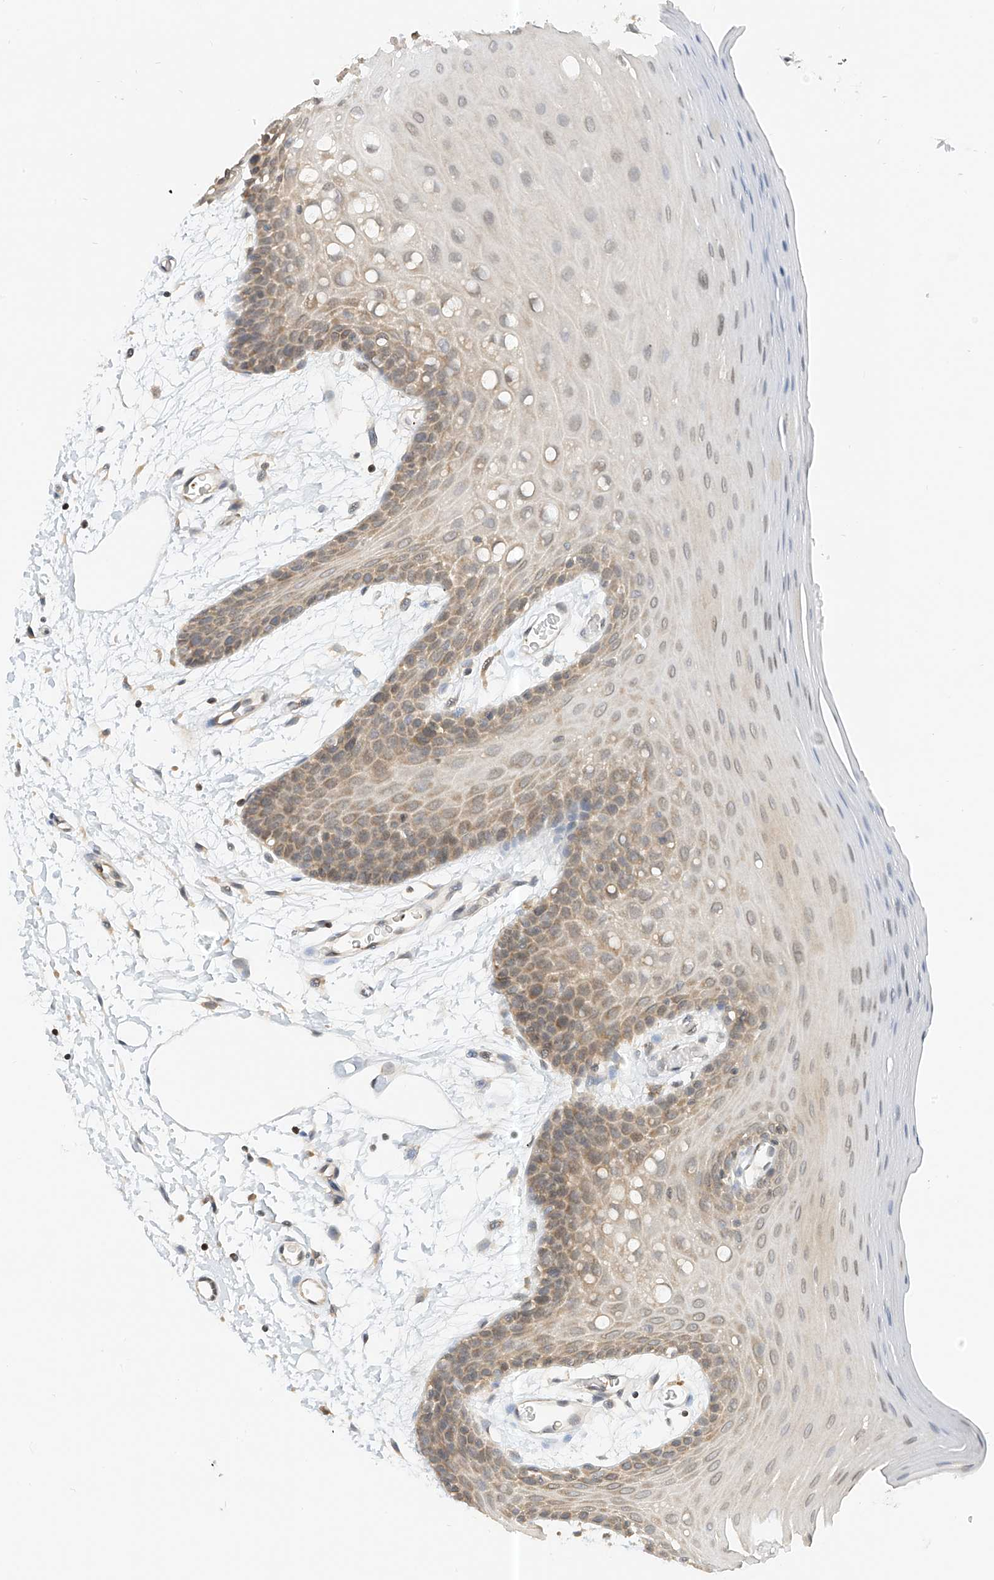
{"staining": {"intensity": "moderate", "quantity": "25%-75%", "location": "cytoplasmic/membranous"}, "tissue": "oral mucosa", "cell_type": "Squamous epithelial cells", "image_type": "normal", "snomed": [{"axis": "morphology", "description": "Normal tissue, NOS"}, {"axis": "topography", "description": "Skeletal muscle"}, {"axis": "topography", "description": "Oral tissue"}, {"axis": "topography", "description": "Salivary gland"}, {"axis": "topography", "description": "Peripheral nerve tissue"}], "caption": "IHC of unremarkable oral mucosa demonstrates medium levels of moderate cytoplasmic/membranous staining in approximately 25%-75% of squamous epithelial cells.", "gene": "PPA2", "patient": {"sex": "male", "age": 54}}